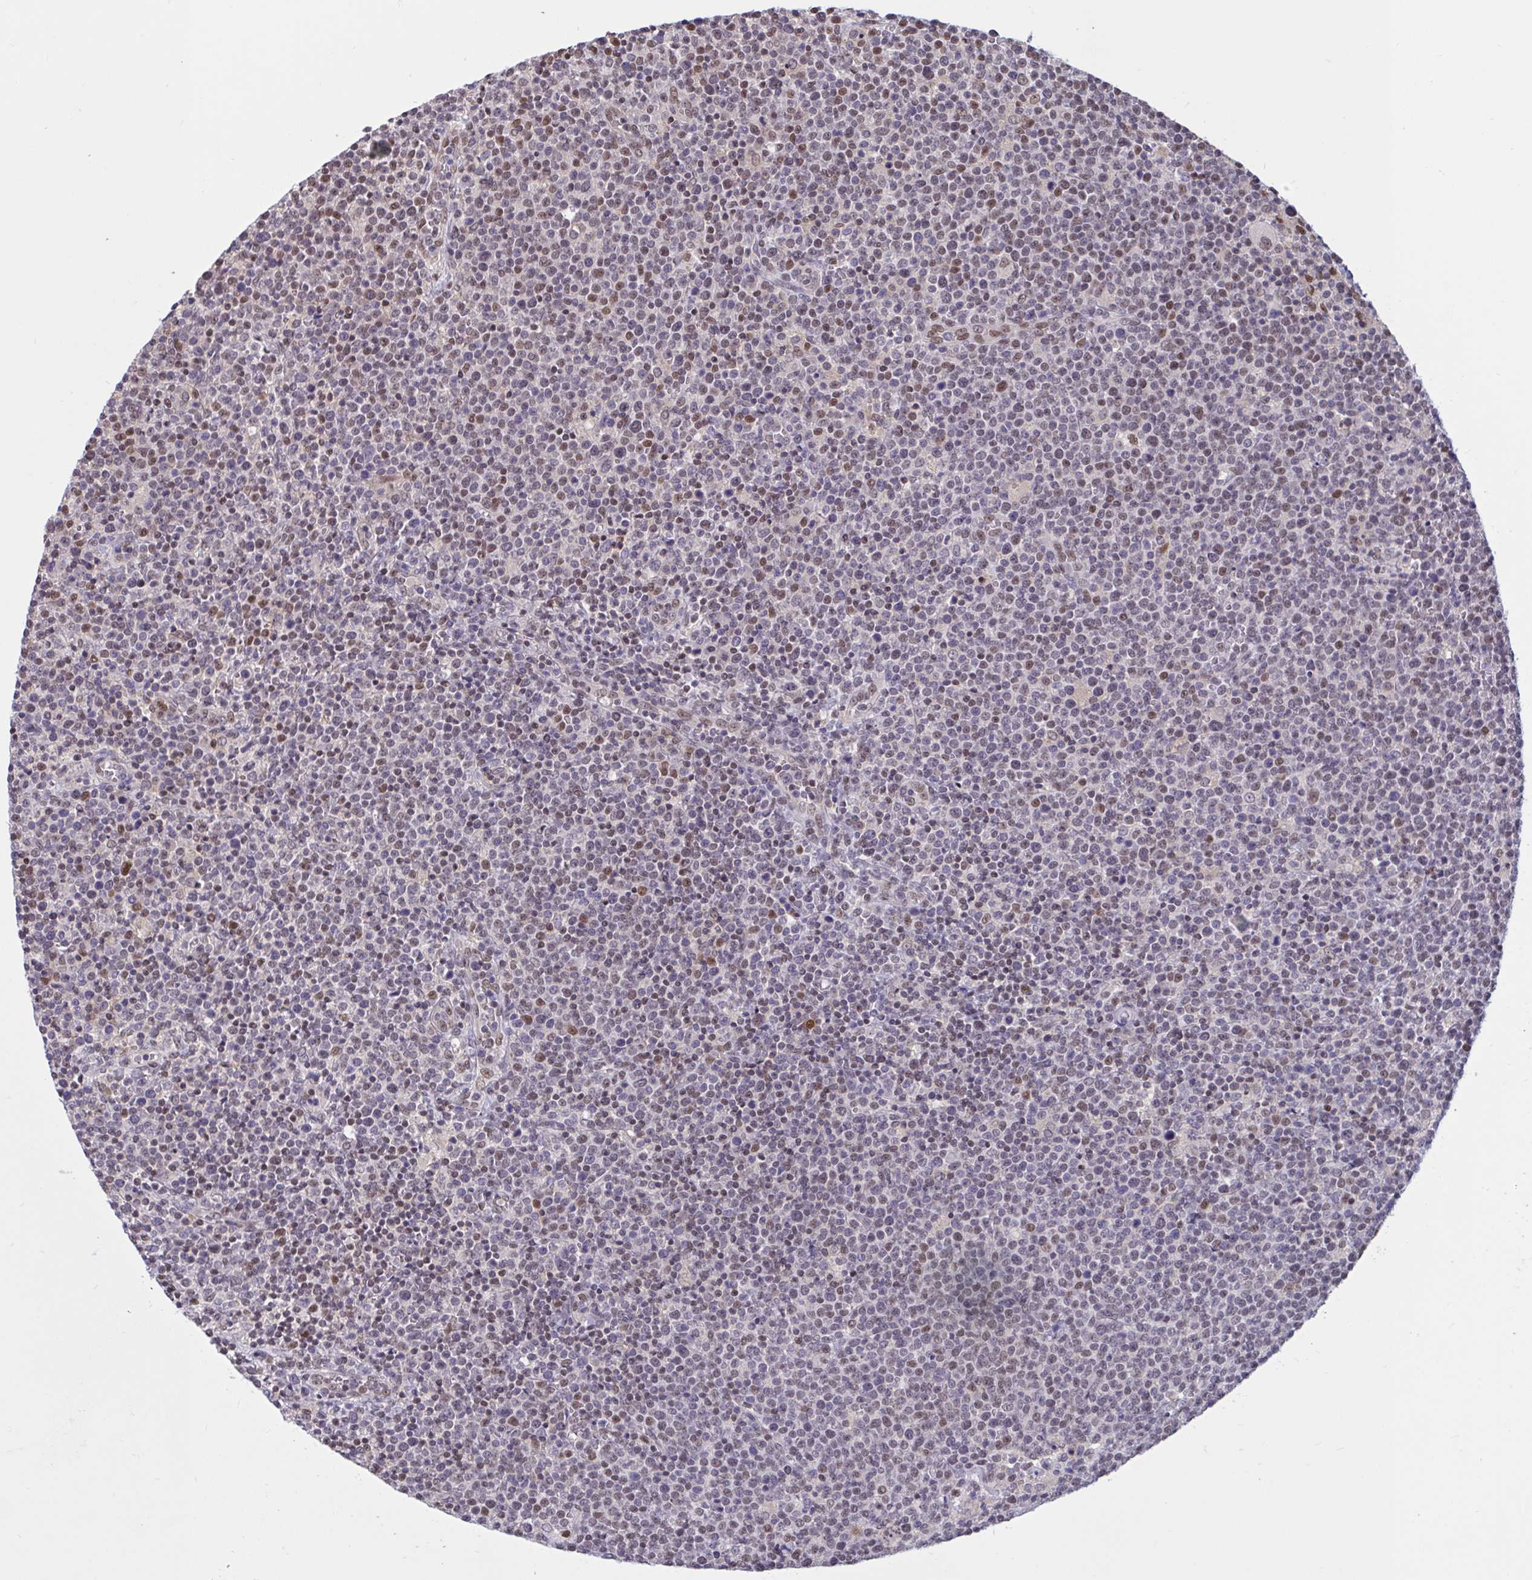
{"staining": {"intensity": "moderate", "quantity": "<25%", "location": "nuclear"}, "tissue": "lymphoma", "cell_type": "Tumor cells", "image_type": "cancer", "snomed": [{"axis": "morphology", "description": "Malignant lymphoma, non-Hodgkin's type, High grade"}, {"axis": "topography", "description": "Lymph node"}], "caption": "This image displays immunohistochemistry staining of lymphoma, with low moderate nuclear positivity in about <25% of tumor cells.", "gene": "RBL1", "patient": {"sex": "male", "age": 61}}